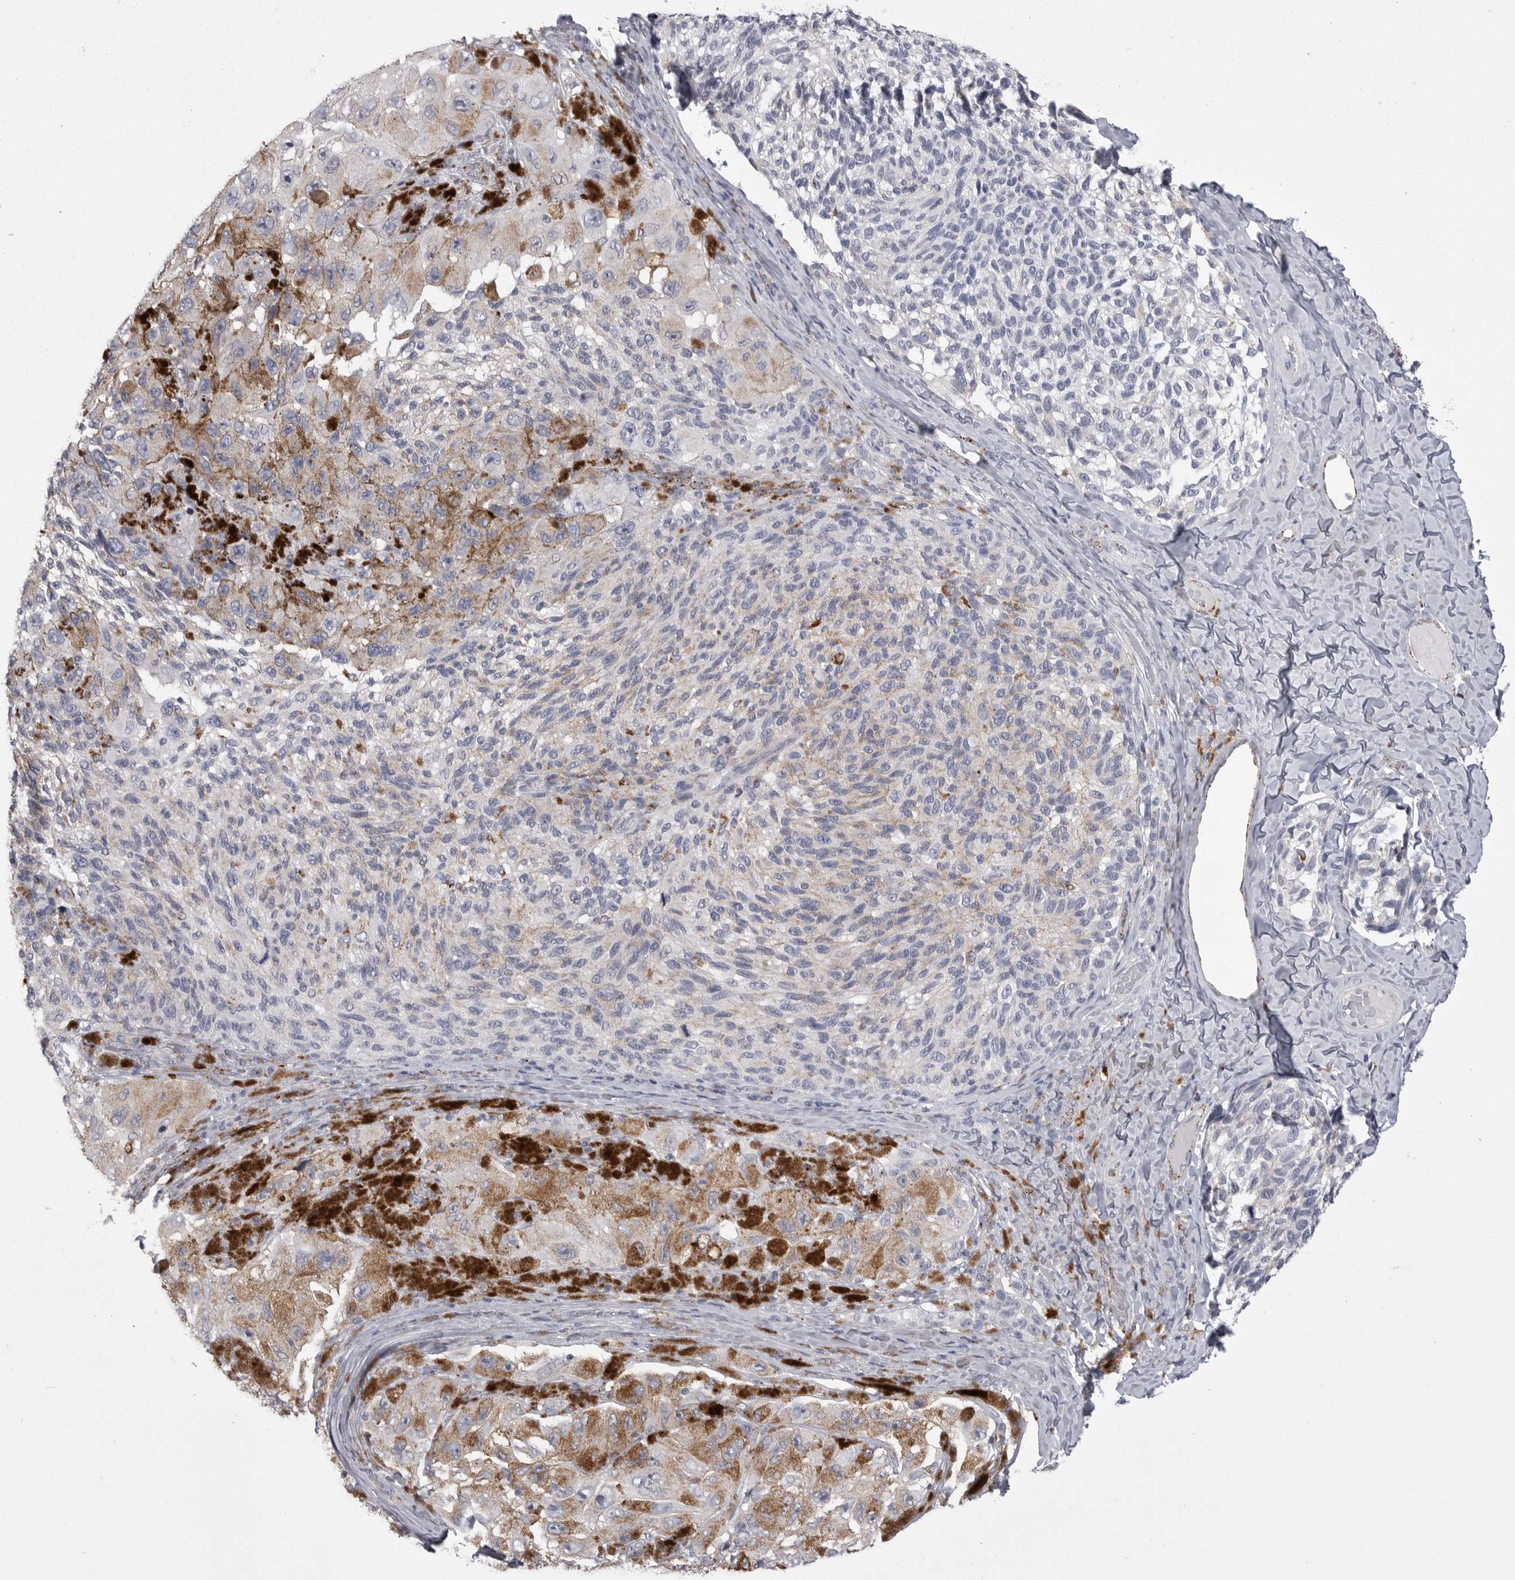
{"staining": {"intensity": "weak", "quantity": "<25%", "location": "cytoplasmic/membranous"}, "tissue": "melanoma", "cell_type": "Tumor cells", "image_type": "cancer", "snomed": [{"axis": "morphology", "description": "Malignant melanoma, NOS"}, {"axis": "topography", "description": "Skin"}], "caption": "High power microscopy histopathology image of an IHC image of melanoma, revealing no significant expression in tumor cells.", "gene": "PSPN", "patient": {"sex": "female", "age": 73}}